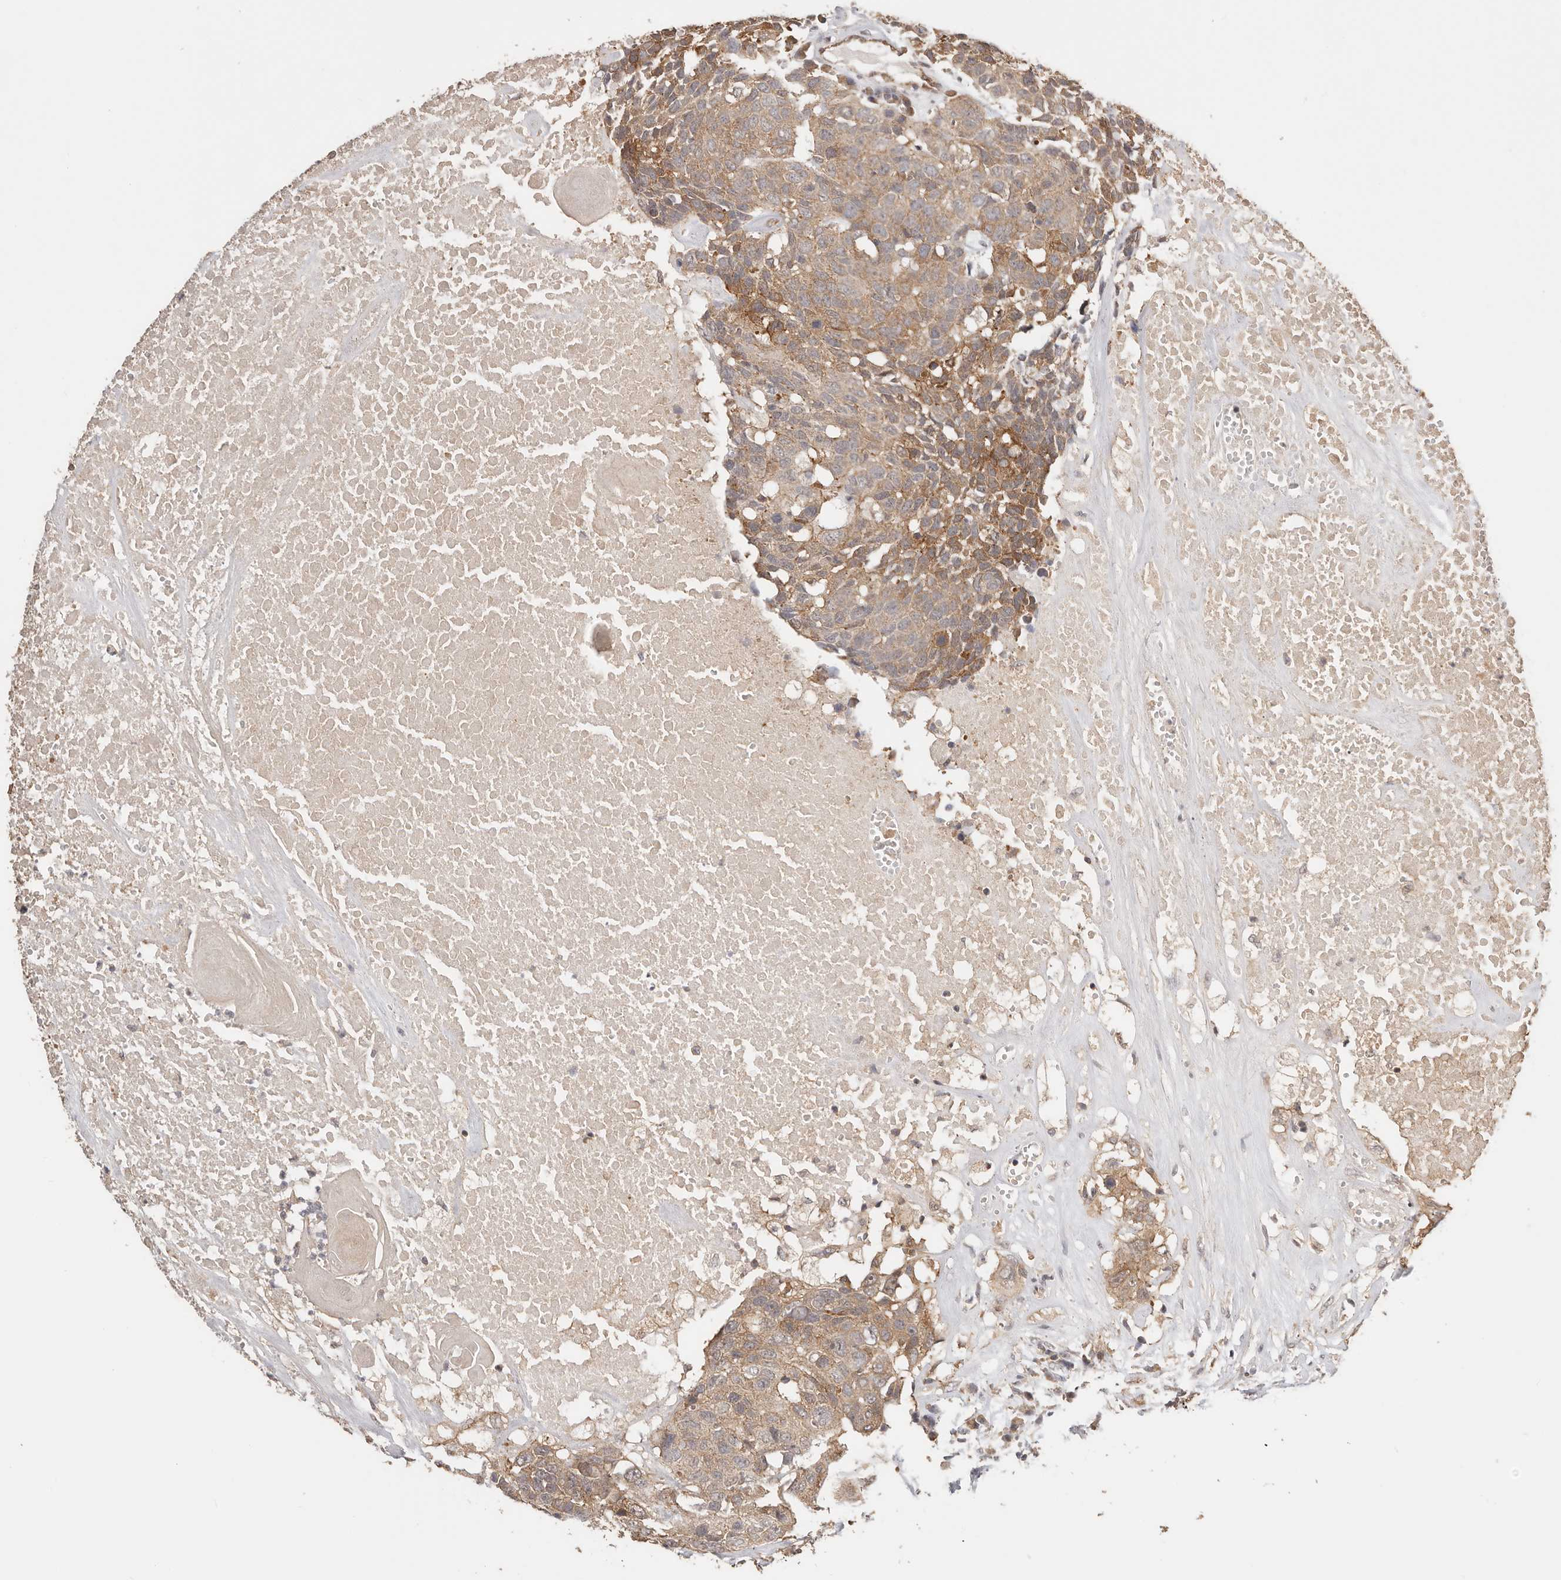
{"staining": {"intensity": "moderate", "quantity": ">75%", "location": "cytoplasmic/membranous"}, "tissue": "head and neck cancer", "cell_type": "Tumor cells", "image_type": "cancer", "snomed": [{"axis": "morphology", "description": "Squamous cell carcinoma, NOS"}, {"axis": "topography", "description": "Head-Neck"}], "caption": "Immunohistochemical staining of human head and neck squamous cell carcinoma exhibits moderate cytoplasmic/membranous protein positivity in approximately >75% of tumor cells.", "gene": "AFDN", "patient": {"sex": "male", "age": 66}}